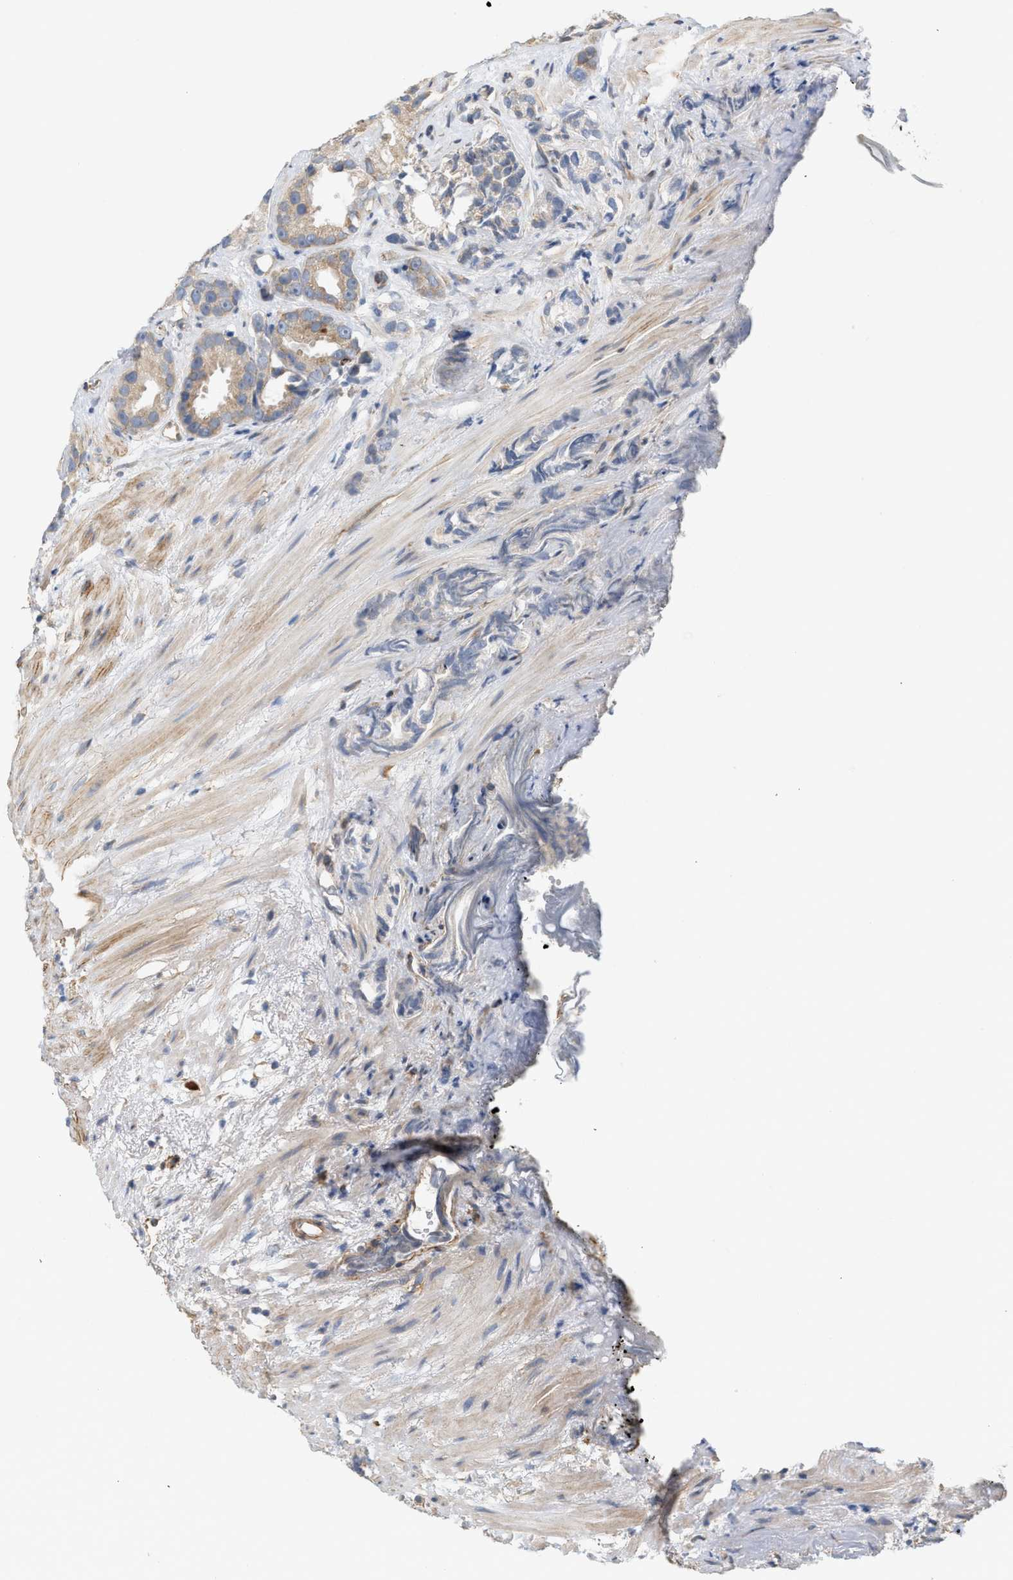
{"staining": {"intensity": "moderate", "quantity": ">75%", "location": "cytoplasmic/membranous"}, "tissue": "prostate cancer", "cell_type": "Tumor cells", "image_type": "cancer", "snomed": [{"axis": "morphology", "description": "Adenocarcinoma, Low grade"}, {"axis": "topography", "description": "Prostate"}], "caption": "An image of human prostate cancer (low-grade adenocarcinoma) stained for a protein demonstrates moderate cytoplasmic/membranous brown staining in tumor cells.", "gene": "SVOP", "patient": {"sex": "male", "age": 89}}